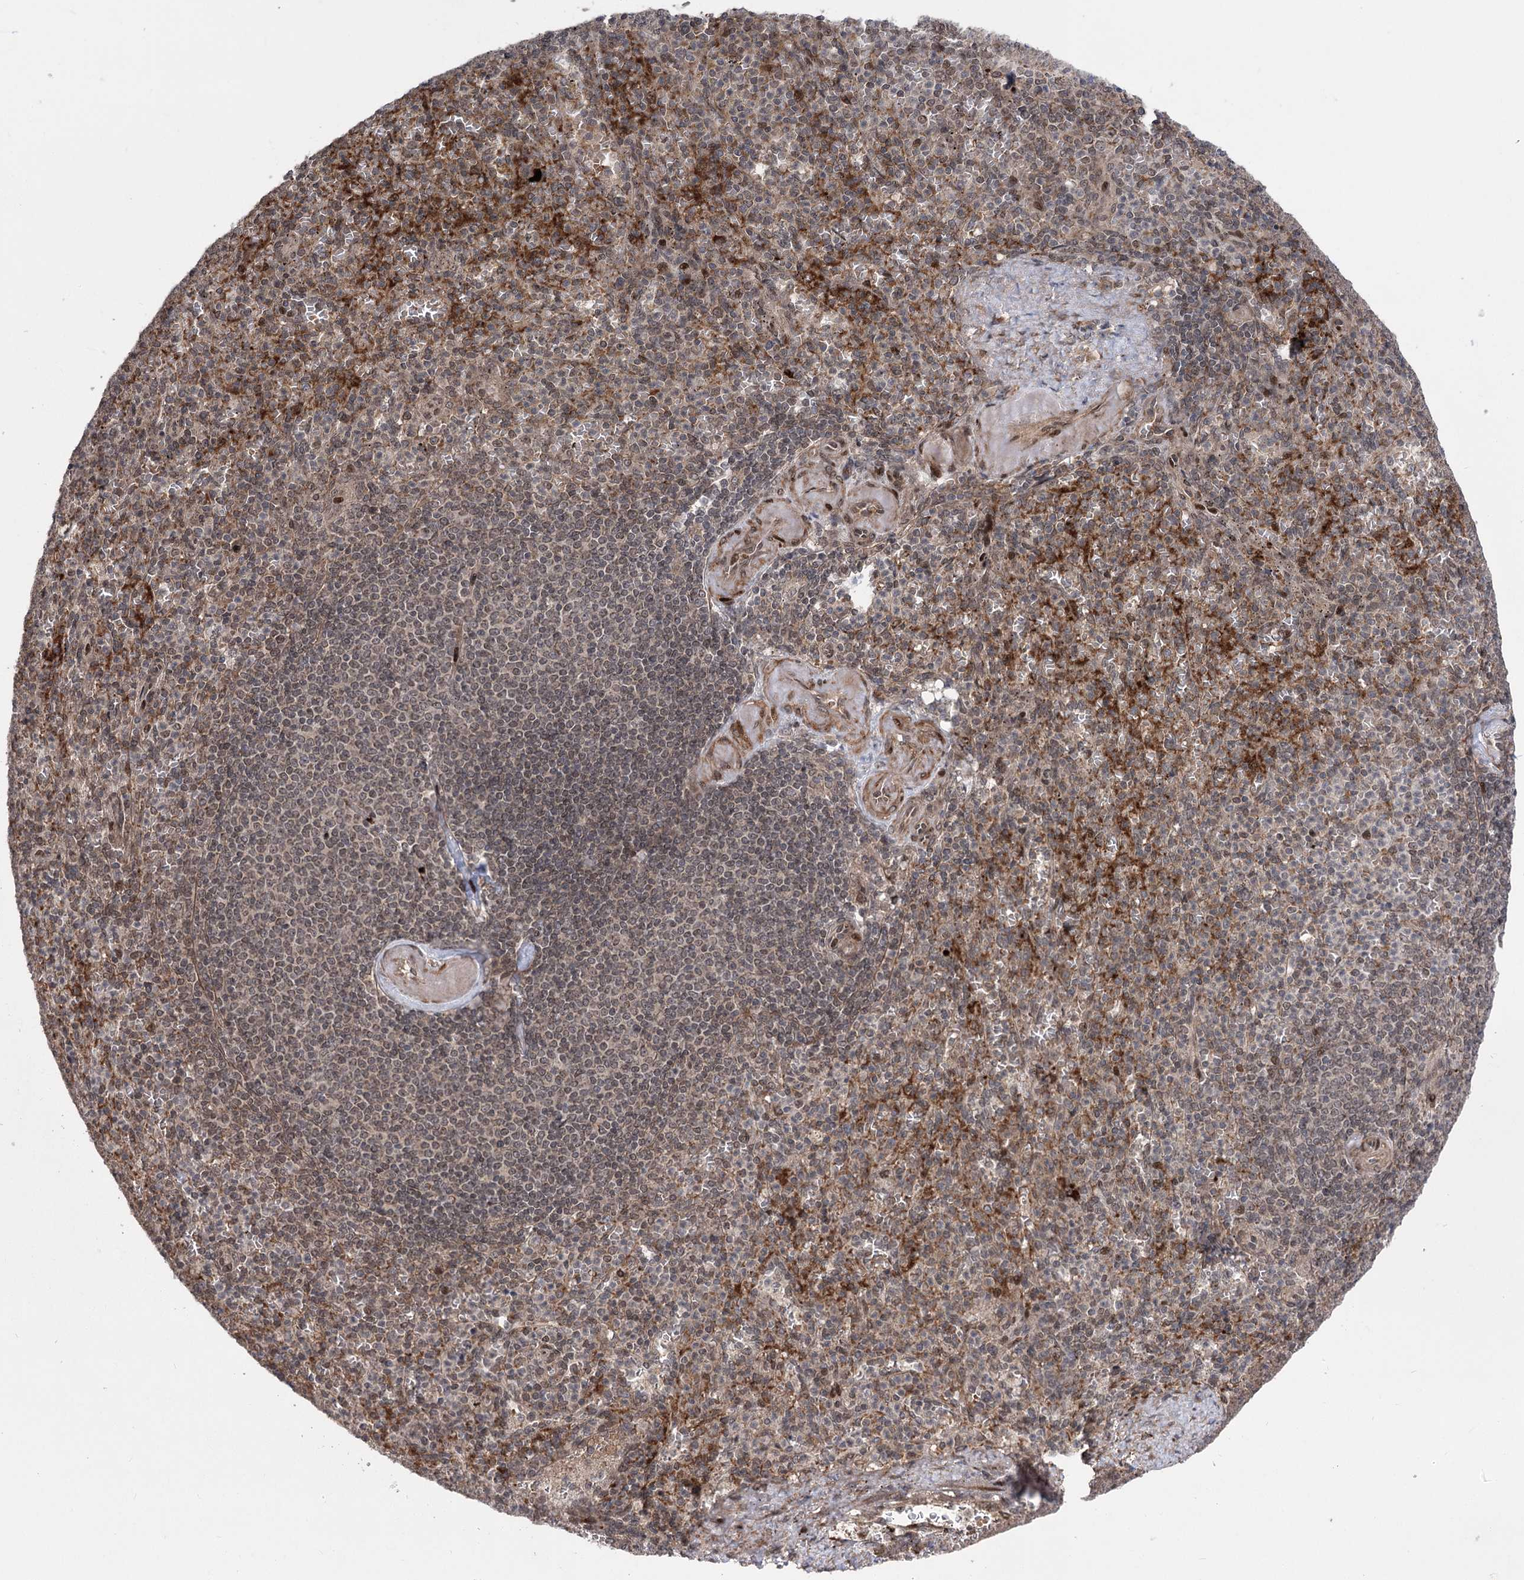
{"staining": {"intensity": "weak", "quantity": "25%-75%", "location": "nuclear"}, "tissue": "spleen", "cell_type": "Cells in red pulp", "image_type": "normal", "snomed": [{"axis": "morphology", "description": "Normal tissue, NOS"}, {"axis": "topography", "description": "Spleen"}], "caption": "Protein staining shows weak nuclear expression in about 25%-75% of cells in red pulp in normal spleen.", "gene": "TENM2", "patient": {"sex": "female", "age": 74}}